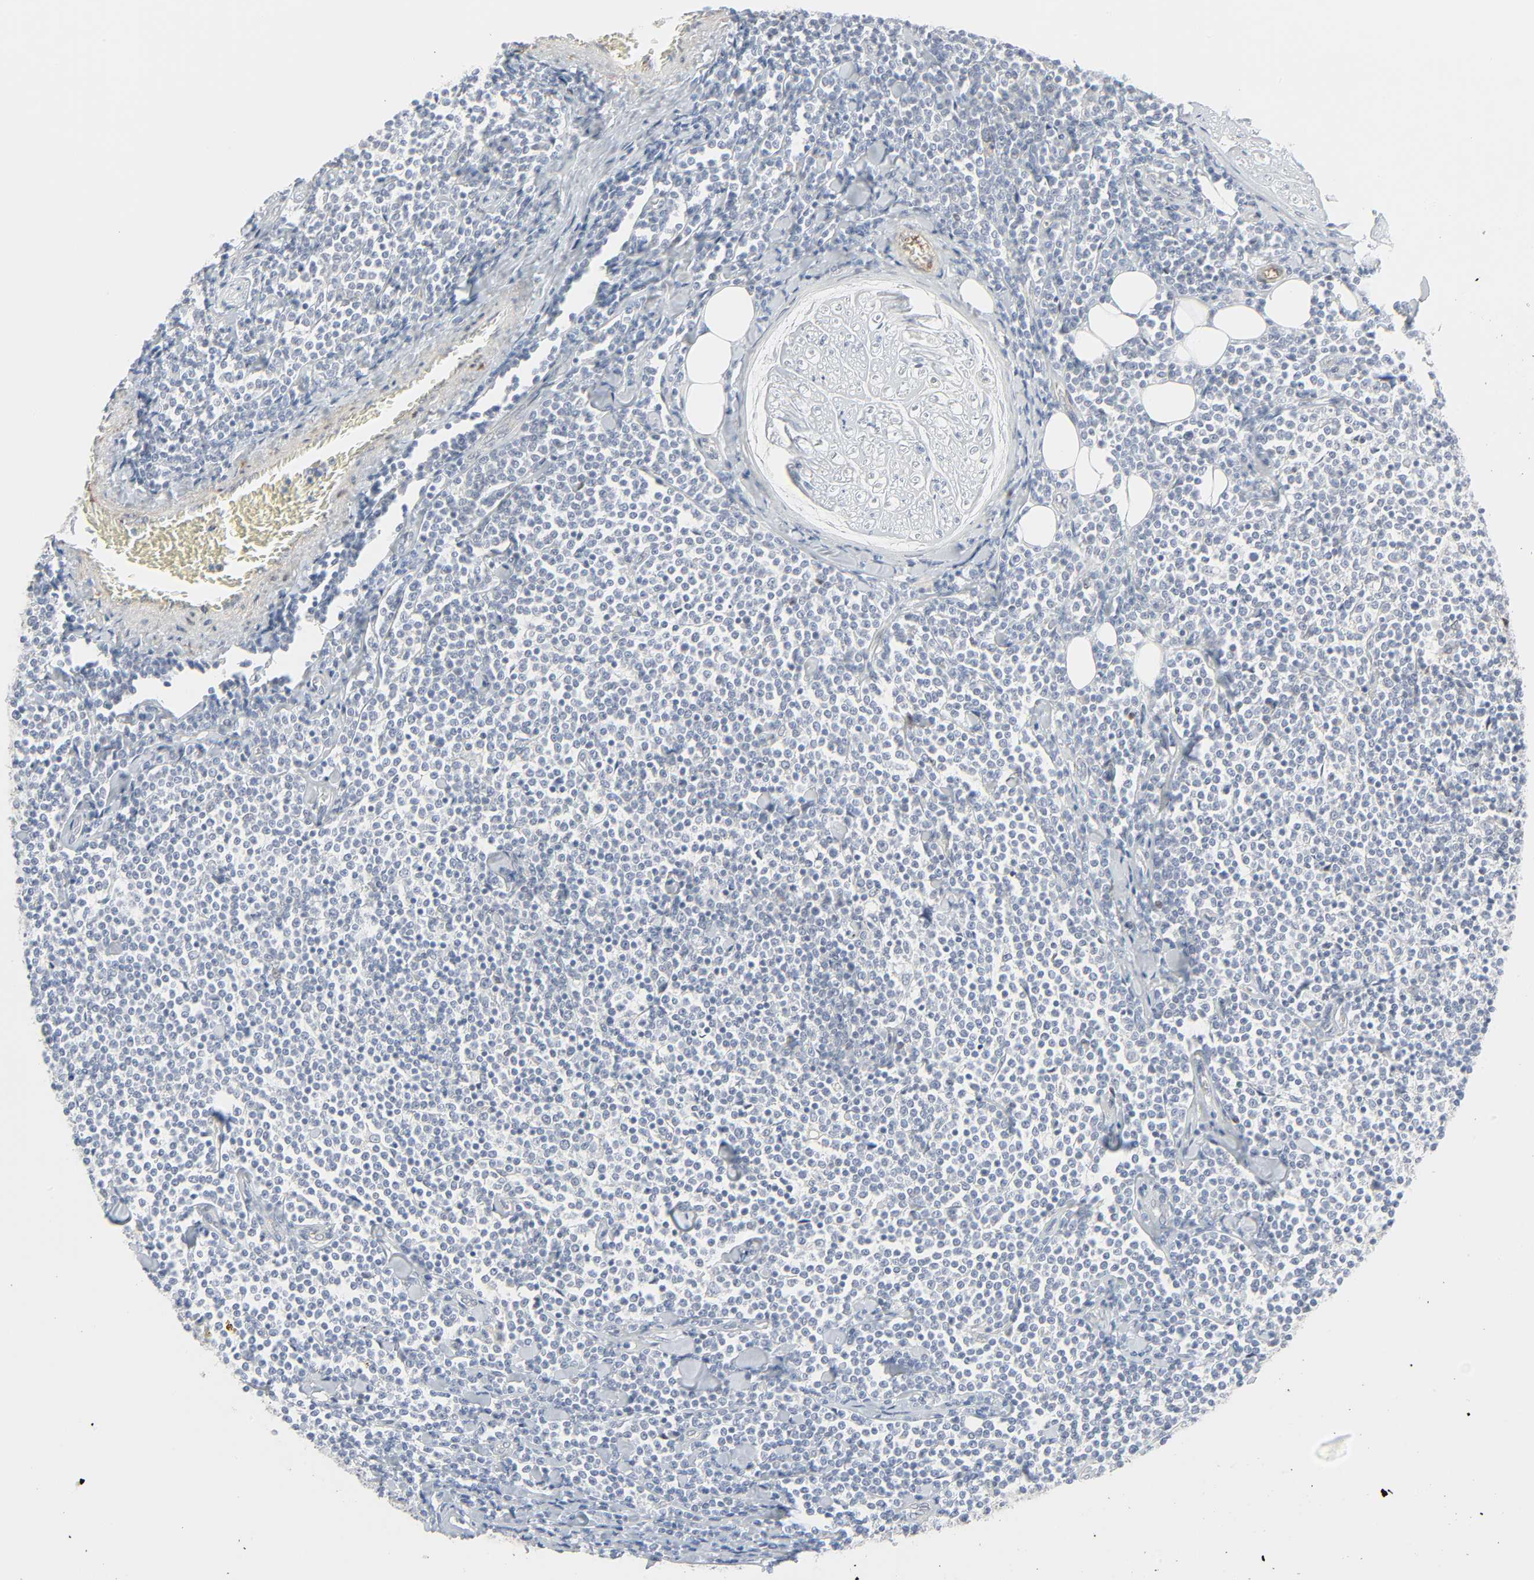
{"staining": {"intensity": "negative", "quantity": "none", "location": "none"}, "tissue": "lymphoma", "cell_type": "Tumor cells", "image_type": "cancer", "snomed": [{"axis": "morphology", "description": "Malignant lymphoma, non-Hodgkin's type, Low grade"}, {"axis": "topography", "description": "Soft tissue"}], "caption": "This micrograph is of low-grade malignant lymphoma, non-Hodgkin's type stained with IHC to label a protein in brown with the nuclei are counter-stained blue. There is no positivity in tumor cells. (Immunohistochemistry (ihc), brightfield microscopy, high magnification).", "gene": "ZBTB16", "patient": {"sex": "male", "age": 92}}